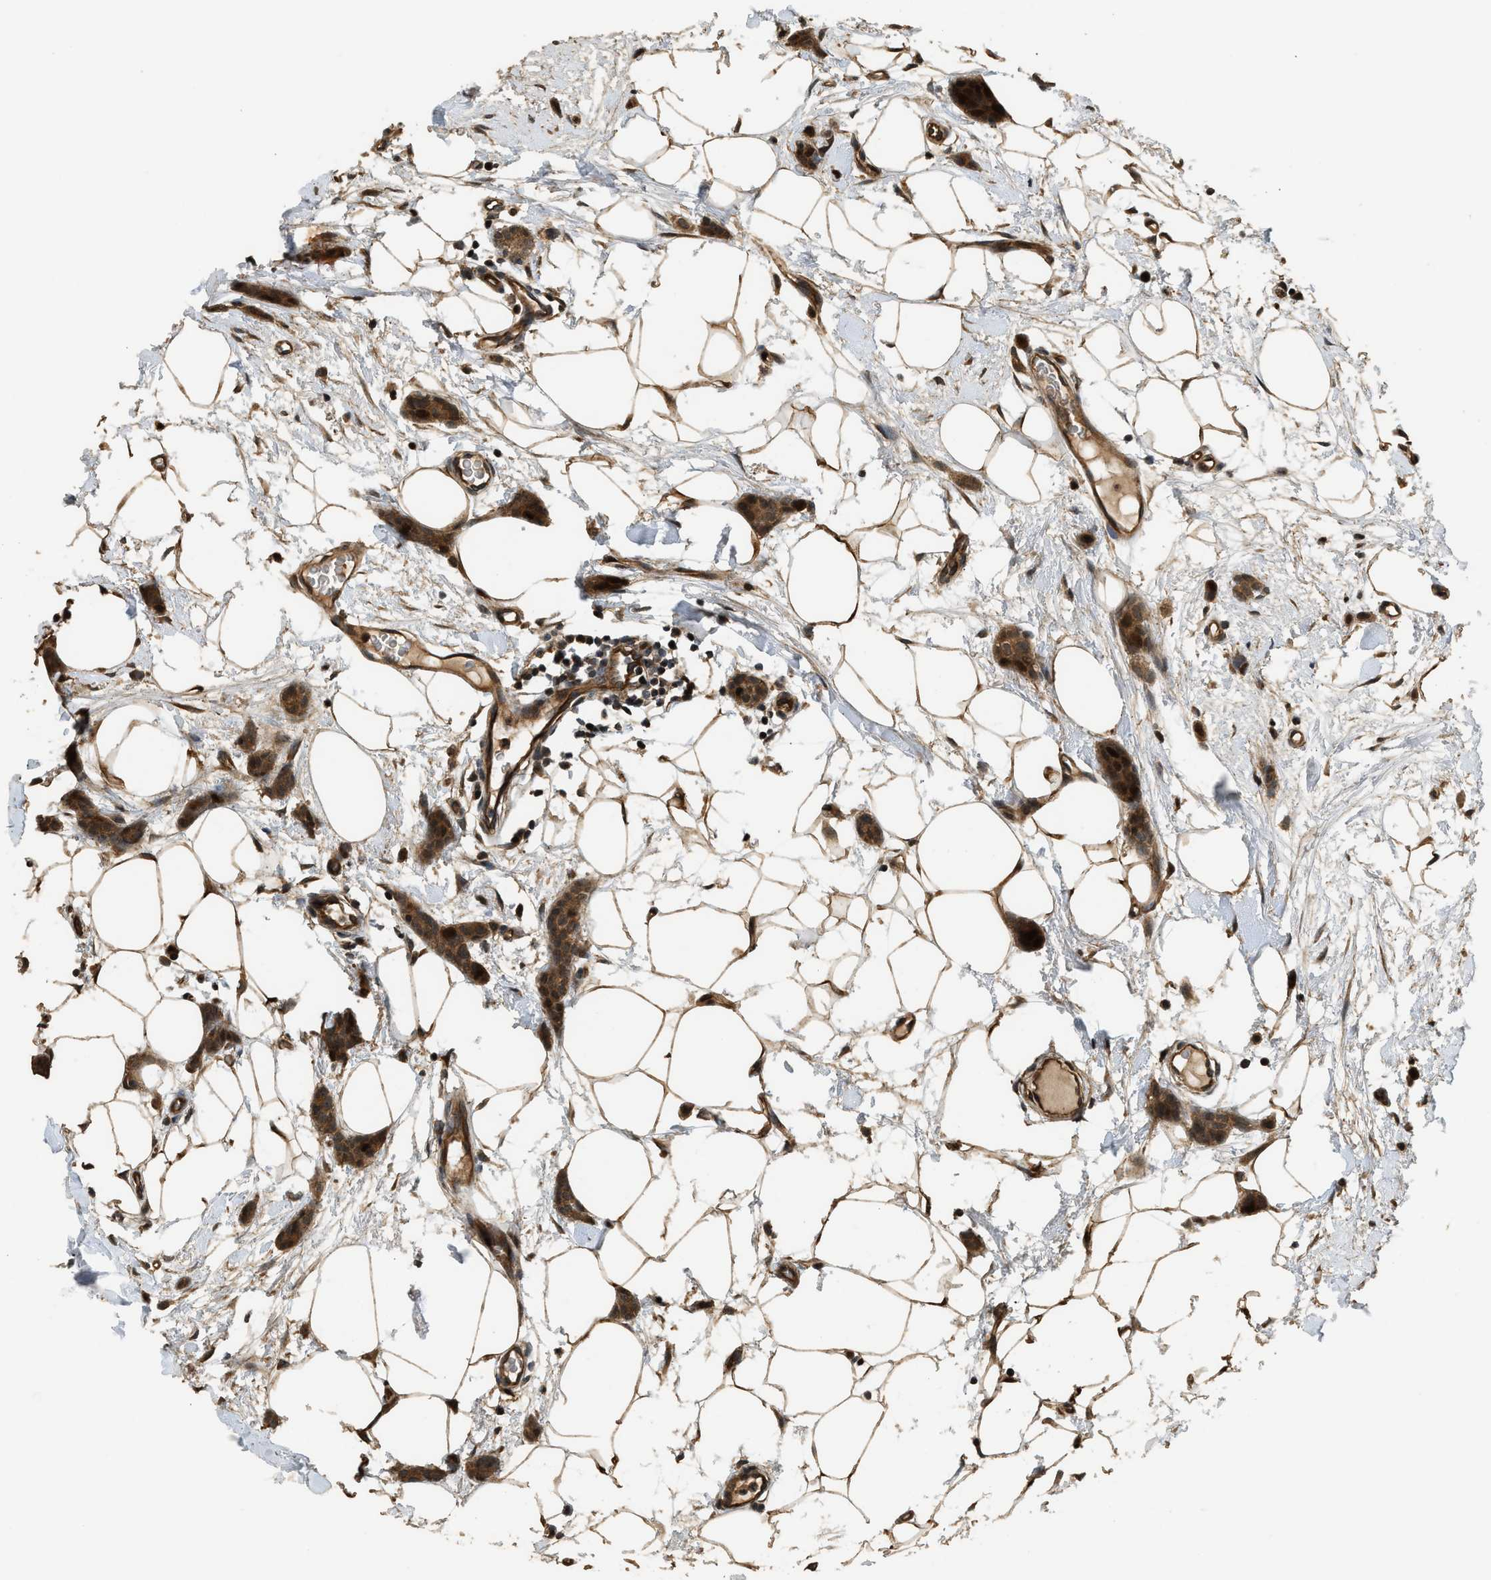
{"staining": {"intensity": "strong", "quantity": ">75%", "location": "cytoplasmic/membranous,nuclear"}, "tissue": "breast cancer", "cell_type": "Tumor cells", "image_type": "cancer", "snomed": [{"axis": "morphology", "description": "Lobular carcinoma"}, {"axis": "topography", "description": "Skin"}, {"axis": "topography", "description": "Breast"}], "caption": "There is high levels of strong cytoplasmic/membranous and nuclear expression in tumor cells of breast cancer, as demonstrated by immunohistochemical staining (brown color).", "gene": "GET1", "patient": {"sex": "female", "age": 46}}